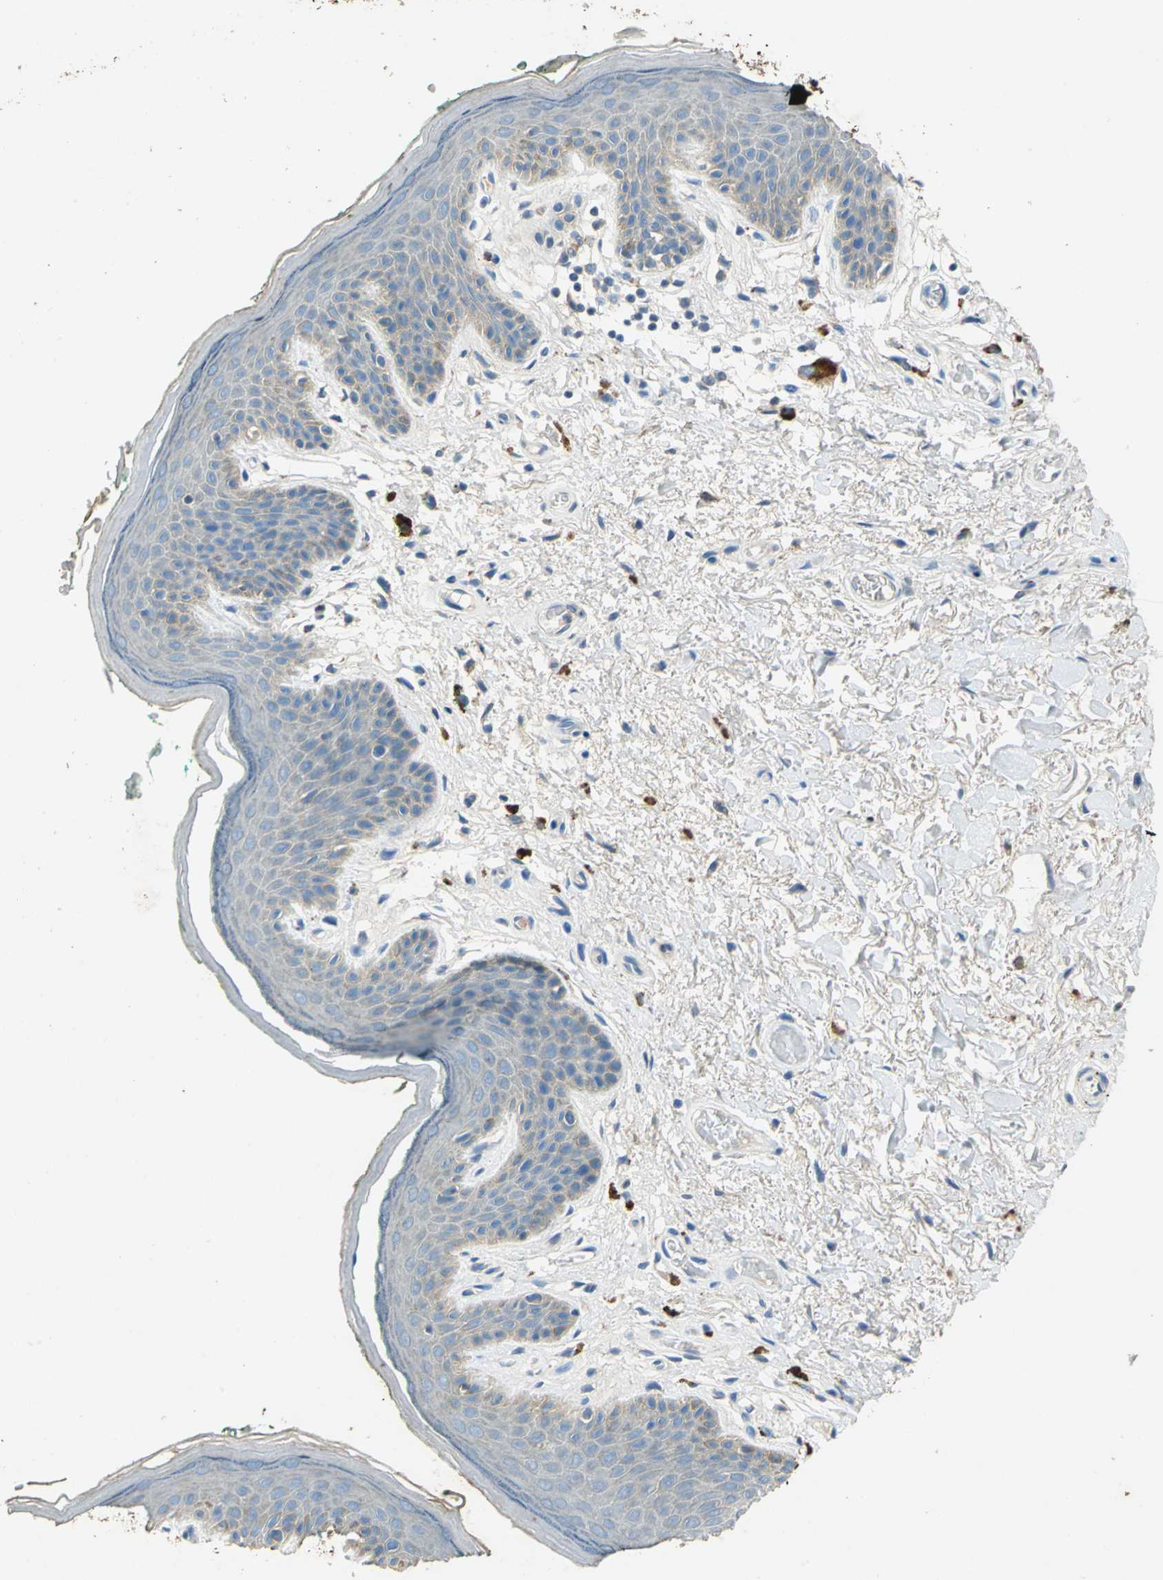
{"staining": {"intensity": "weak", "quantity": "25%-75%", "location": "cytoplasmic/membranous"}, "tissue": "skin", "cell_type": "Epidermal cells", "image_type": "normal", "snomed": [{"axis": "morphology", "description": "Normal tissue, NOS"}, {"axis": "topography", "description": "Anal"}], "caption": "A histopathology image showing weak cytoplasmic/membranous positivity in about 25%-75% of epidermal cells in unremarkable skin, as visualized by brown immunohistochemical staining.", "gene": "ADAMTS5", "patient": {"sex": "male", "age": 74}}